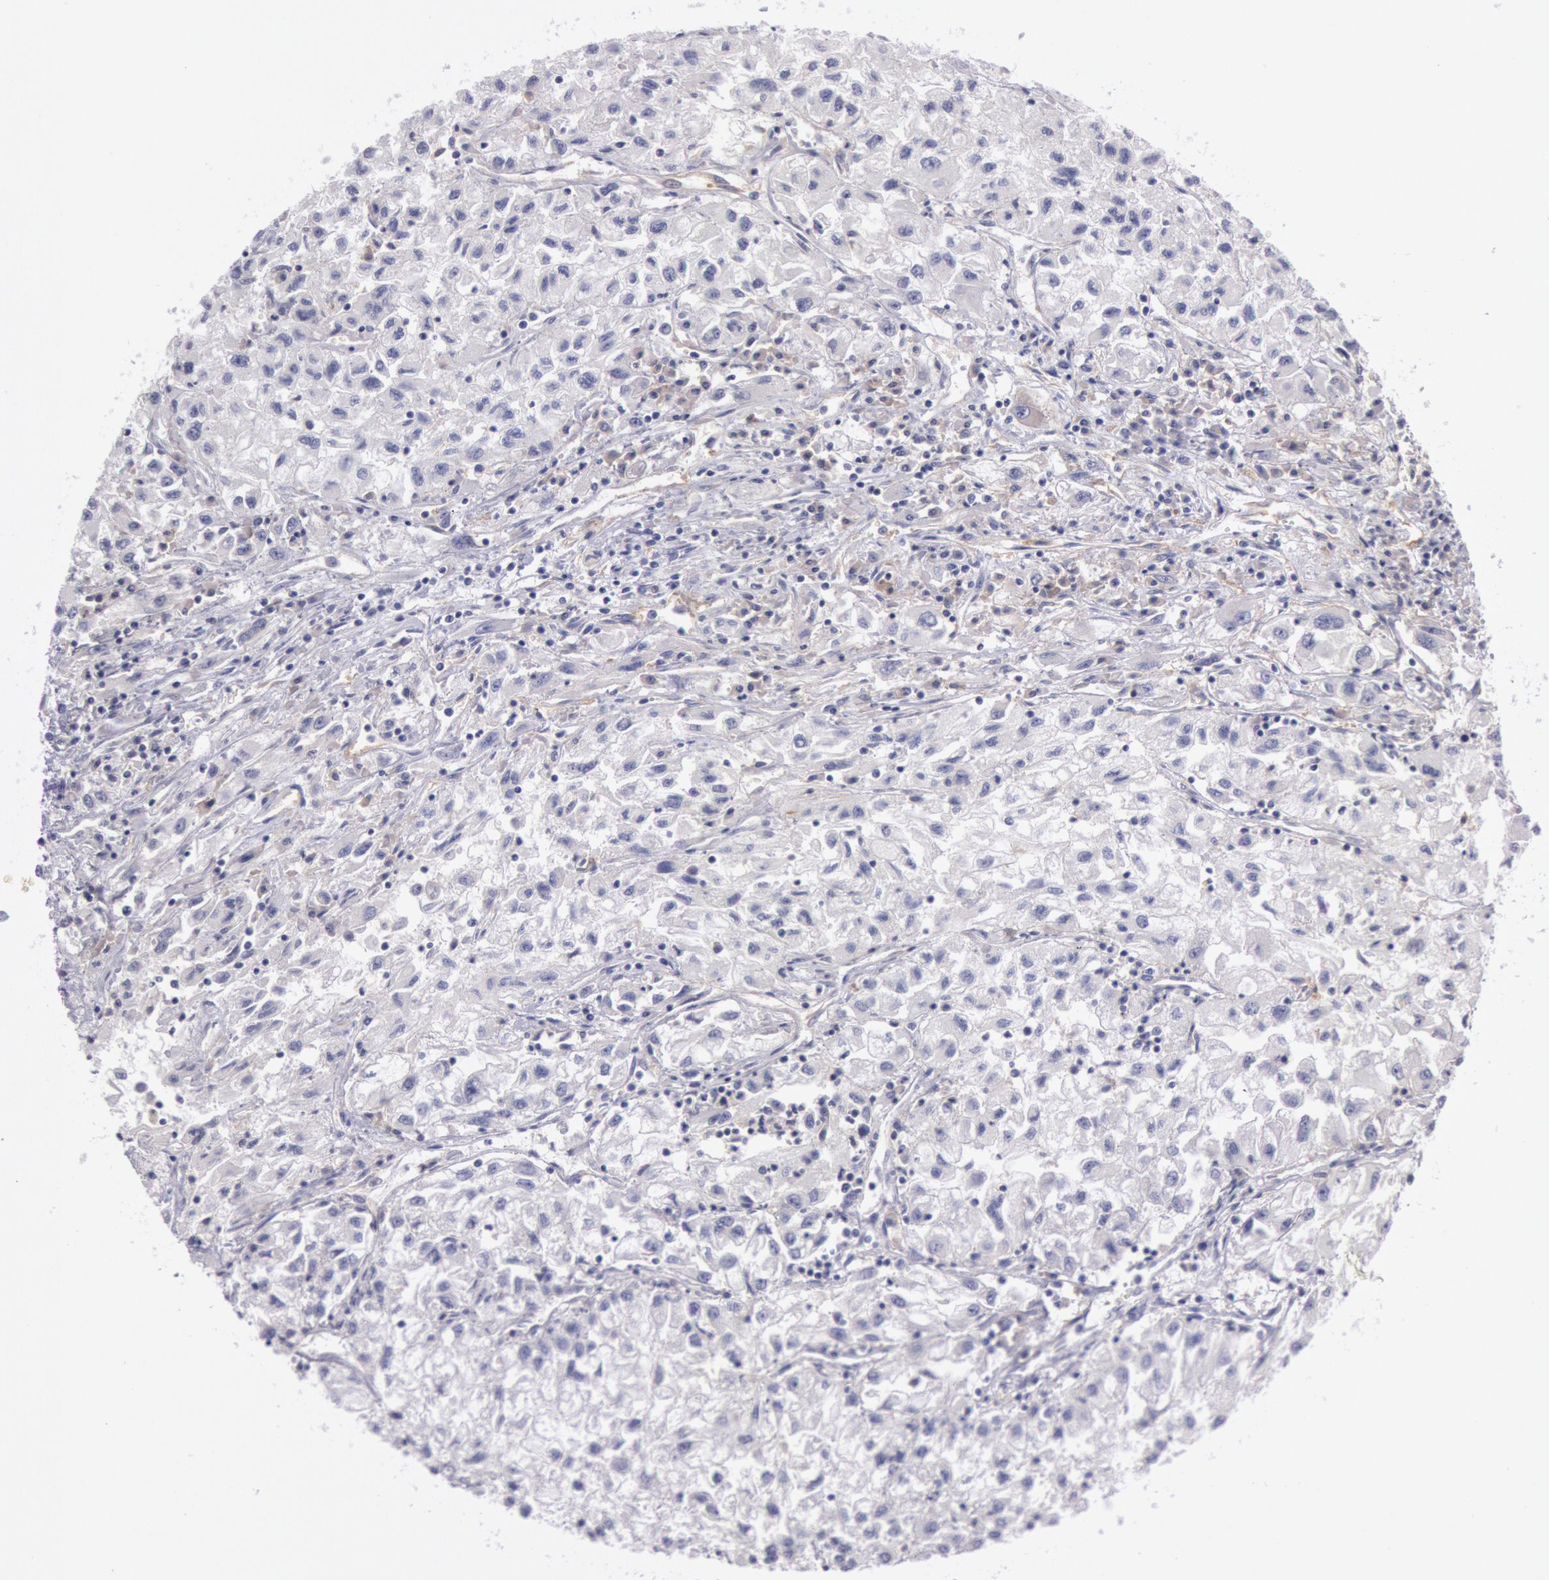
{"staining": {"intensity": "negative", "quantity": "none", "location": "none"}, "tissue": "renal cancer", "cell_type": "Tumor cells", "image_type": "cancer", "snomed": [{"axis": "morphology", "description": "Adenocarcinoma, NOS"}, {"axis": "topography", "description": "Kidney"}], "caption": "Human renal cancer (adenocarcinoma) stained for a protein using immunohistochemistry displays no staining in tumor cells.", "gene": "MYO5A", "patient": {"sex": "male", "age": 59}}